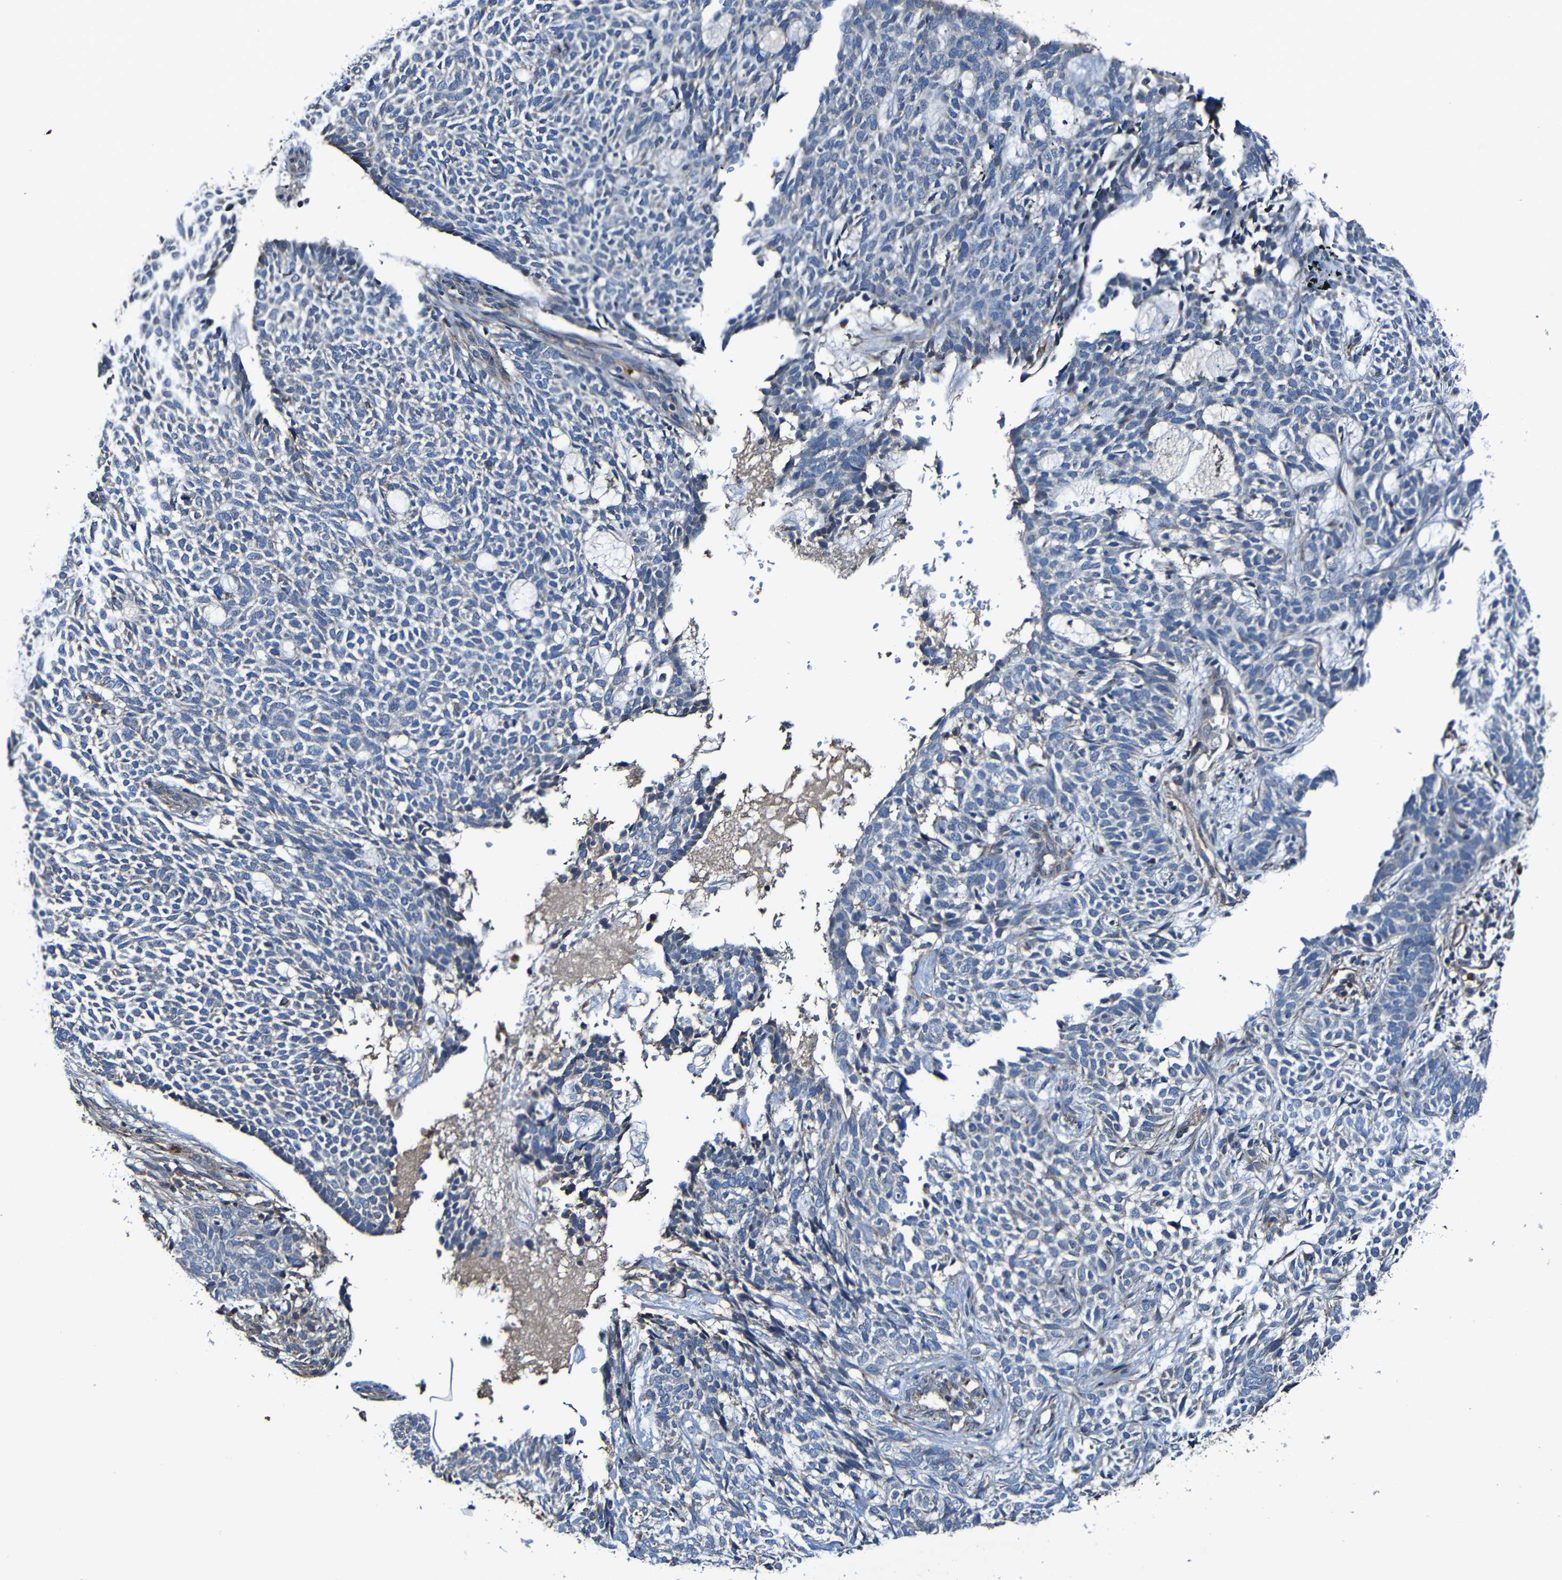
{"staining": {"intensity": "negative", "quantity": "none", "location": "none"}, "tissue": "skin cancer", "cell_type": "Tumor cells", "image_type": "cancer", "snomed": [{"axis": "morphology", "description": "Basal cell carcinoma"}, {"axis": "topography", "description": "Skin"}], "caption": "Image shows no protein positivity in tumor cells of basal cell carcinoma (skin) tissue.", "gene": "ADAM15", "patient": {"sex": "male", "age": 87}}